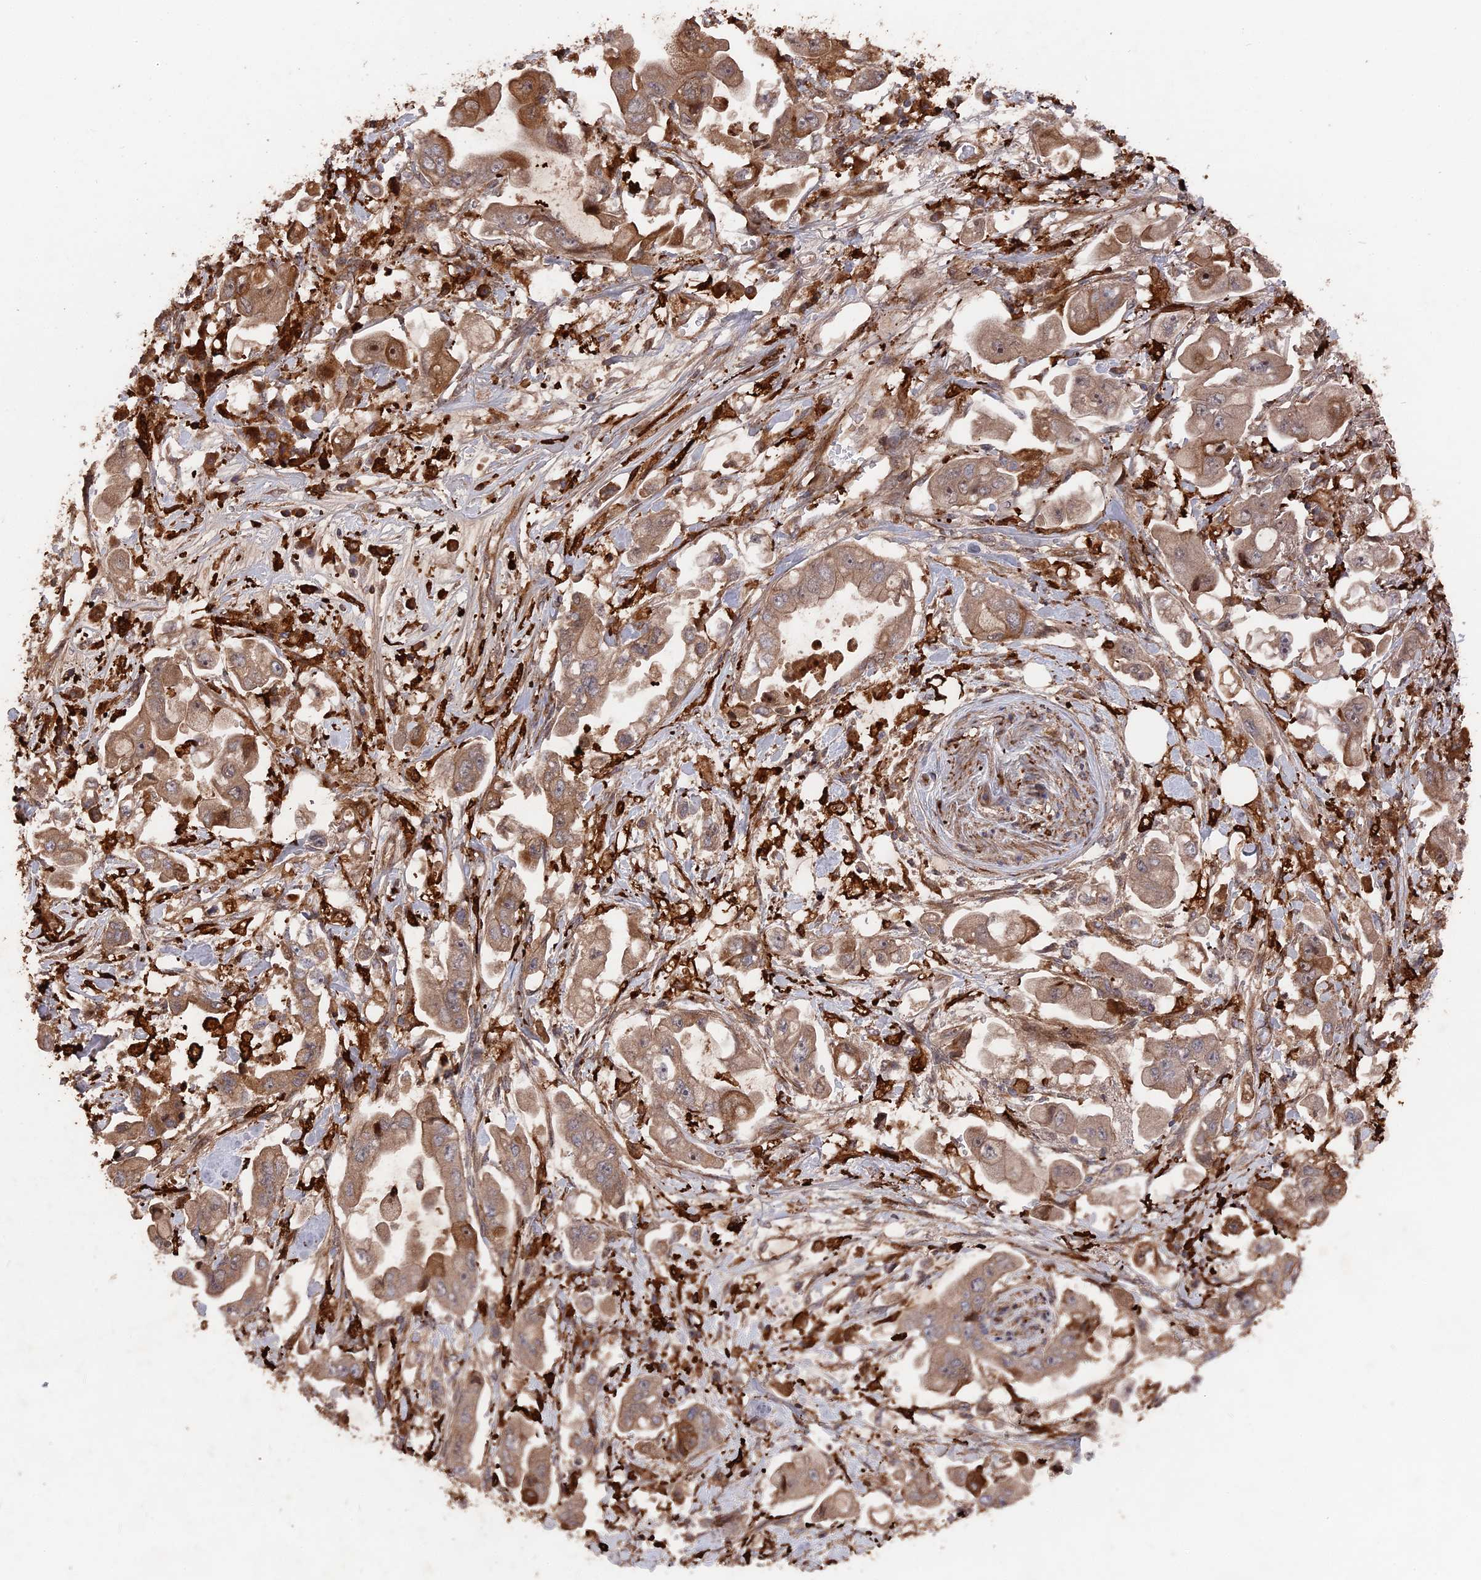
{"staining": {"intensity": "moderate", "quantity": ">75%", "location": "cytoplasmic/membranous"}, "tissue": "stomach cancer", "cell_type": "Tumor cells", "image_type": "cancer", "snomed": [{"axis": "morphology", "description": "Adenocarcinoma, NOS"}, {"axis": "topography", "description": "Stomach"}], "caption": "This photomicrograph demonstrates IHC staining of stomach cancer, with medium moderate cytoplasmic/membranous staining in about >75% of tumor cells.", "gene": "DEF8", "patient": {"sex": "male", "age": 62}}